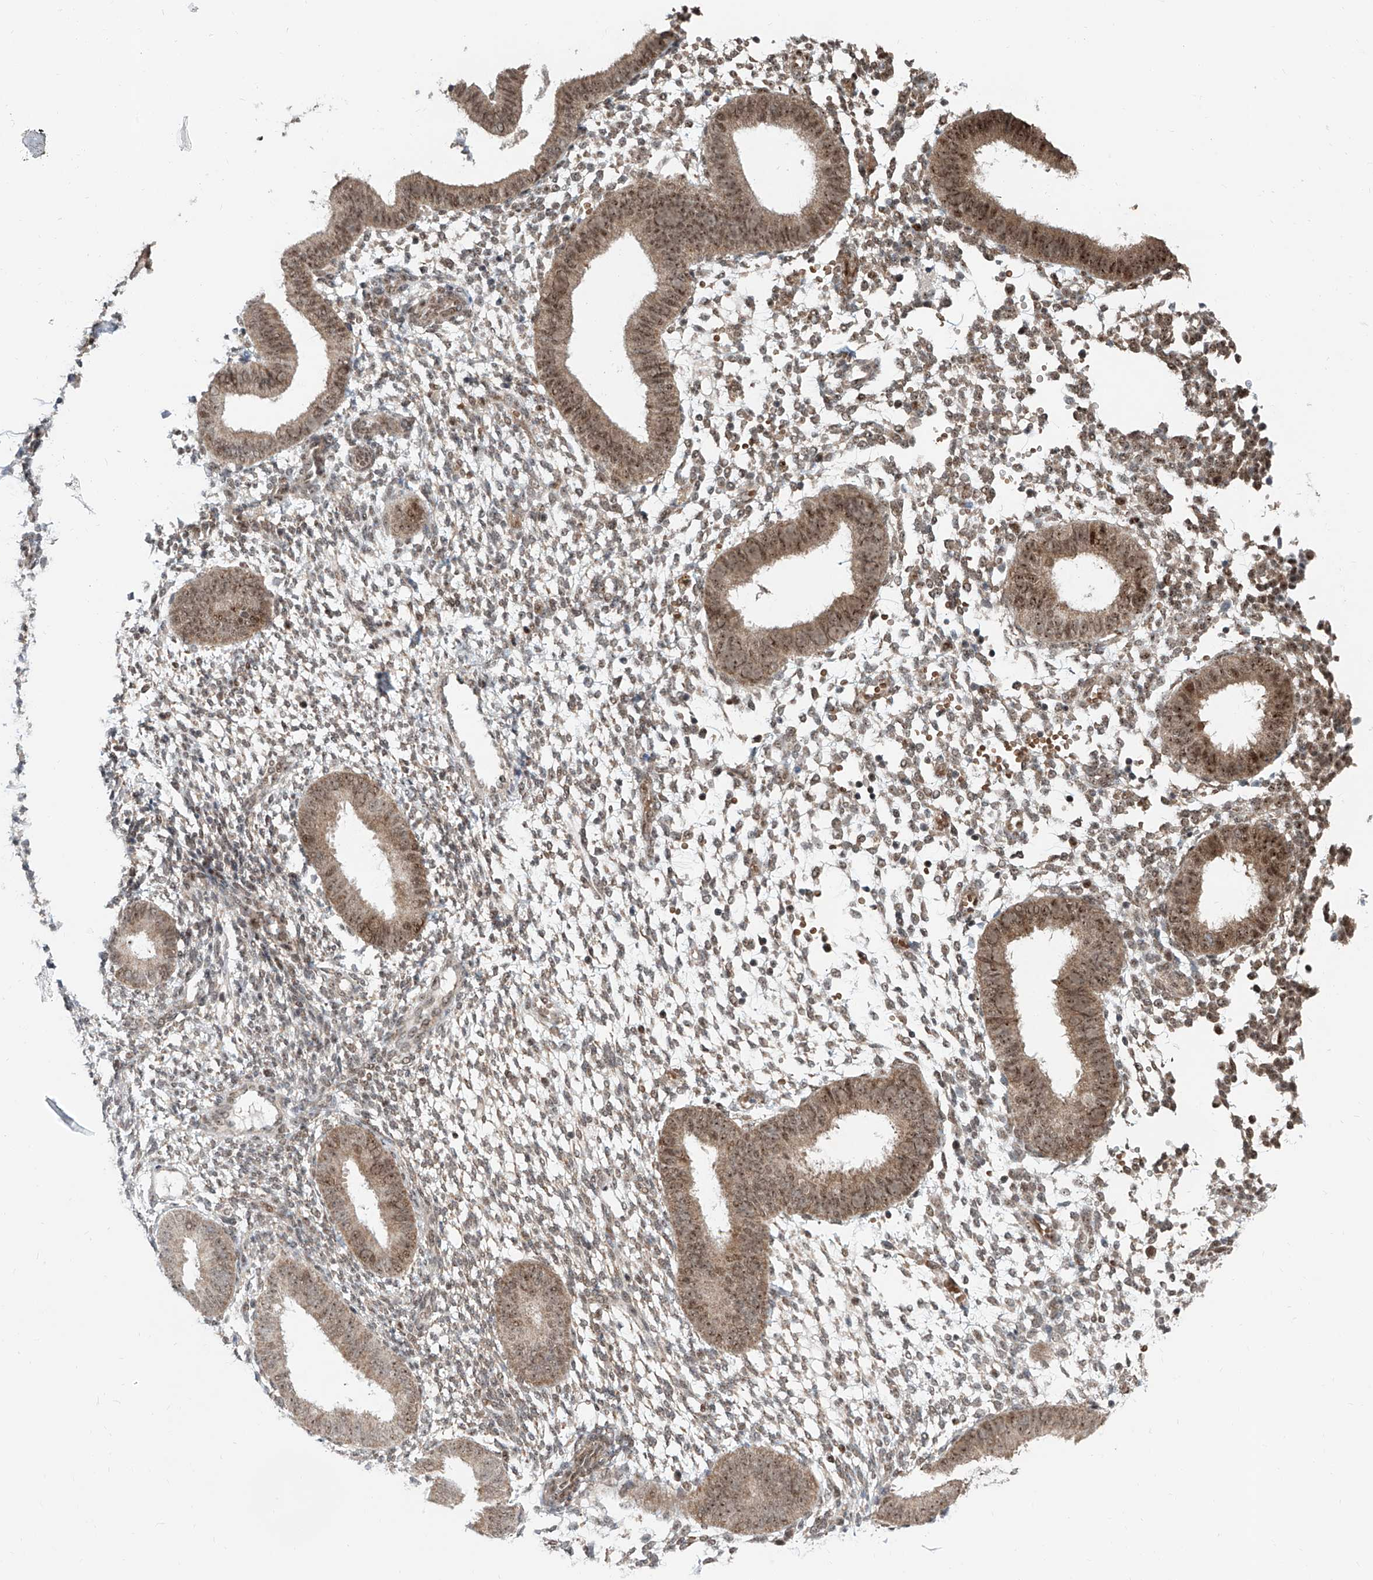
{"staining": {"intensity": "weak", "quantity": "25%-75%", "location": "cytoplasmic/membranous,nuclear"}, "tissue": "endometrium", "cell_type": "Cells in endometrial stroma", "image_type": "normal", "snomed": [{"axis": "morphology", "description": "Normal tissue, NOS"}, {"axis": "topography", "description": "Uterus"}, {"axis": "topography", "description": "Endometrium"}], "caption": "Brown immunohistochemical staining in unremarkable human endometrium demonstrates weak cytoplasmic/membranous,nuclear staining in approximately 25%-75% of cells in endometrial stroma.", "gene": "SDE2", "patient": {"sex": "female", "age": 48}}